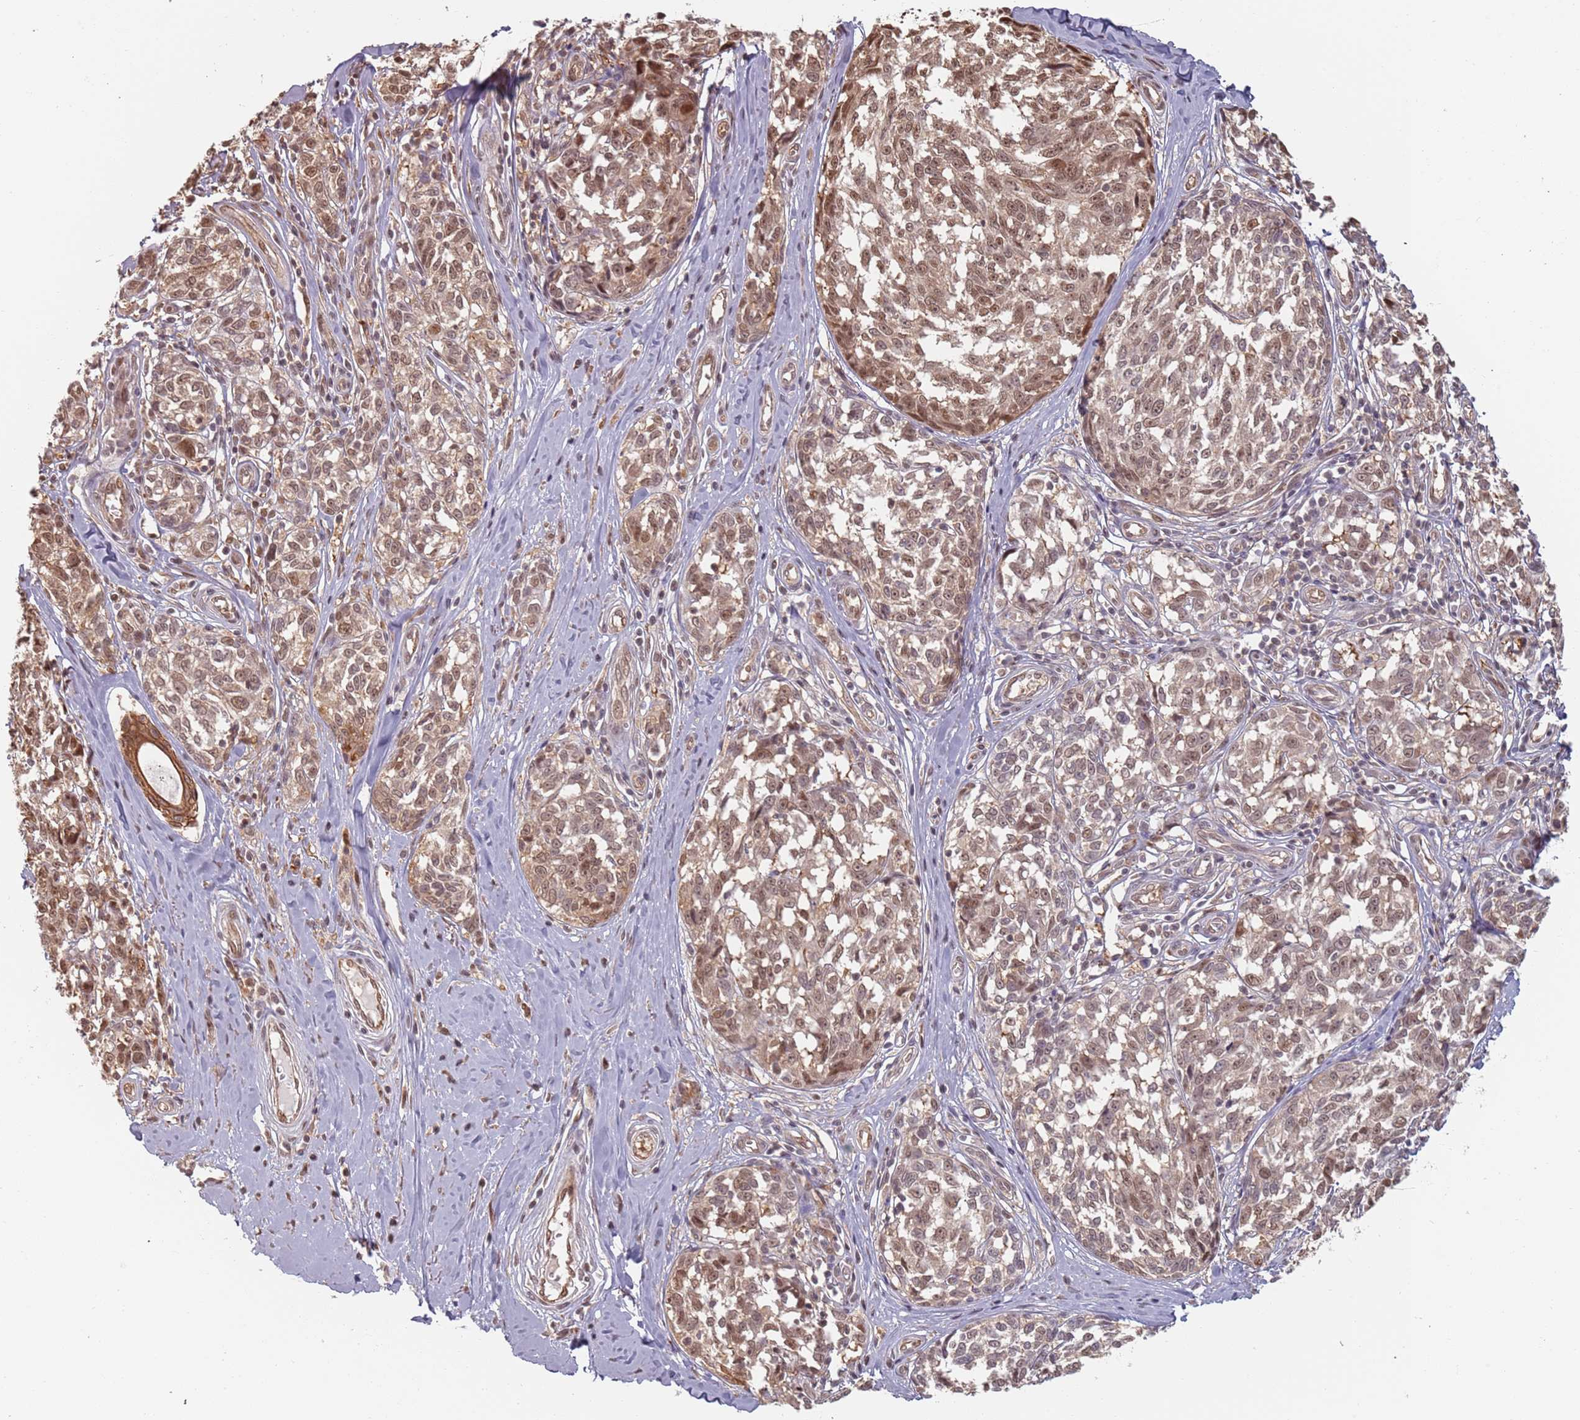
{"staining": {"intensity": "moderate", "quantity": ">75%", "location": "cytoplasmic/membranous,nuclear"}, "tissue": "melanoma", "cell_type": "Tumor cells", "image_type": "cancer", "snomed": [{"axis": "morphology", "description": "Normal tissue, NOS"}, {"axis": "morphology", "description": "Malignant melanoma, NOS"}, {"axis": "topography", "description": "Skin"}], "caption": "A brown stain highlights moderate cytoplasmic/membranous and nuclear staining of a protein in human melanoma tumor cells. The staining was performed using DAB to visualize the protein expression in brown, while the nuclei were stained in blue with hematoxylin (Magnification: 20x).", "gene": "PLSCR5", "patient": {"sex": "female", "age": 64}}